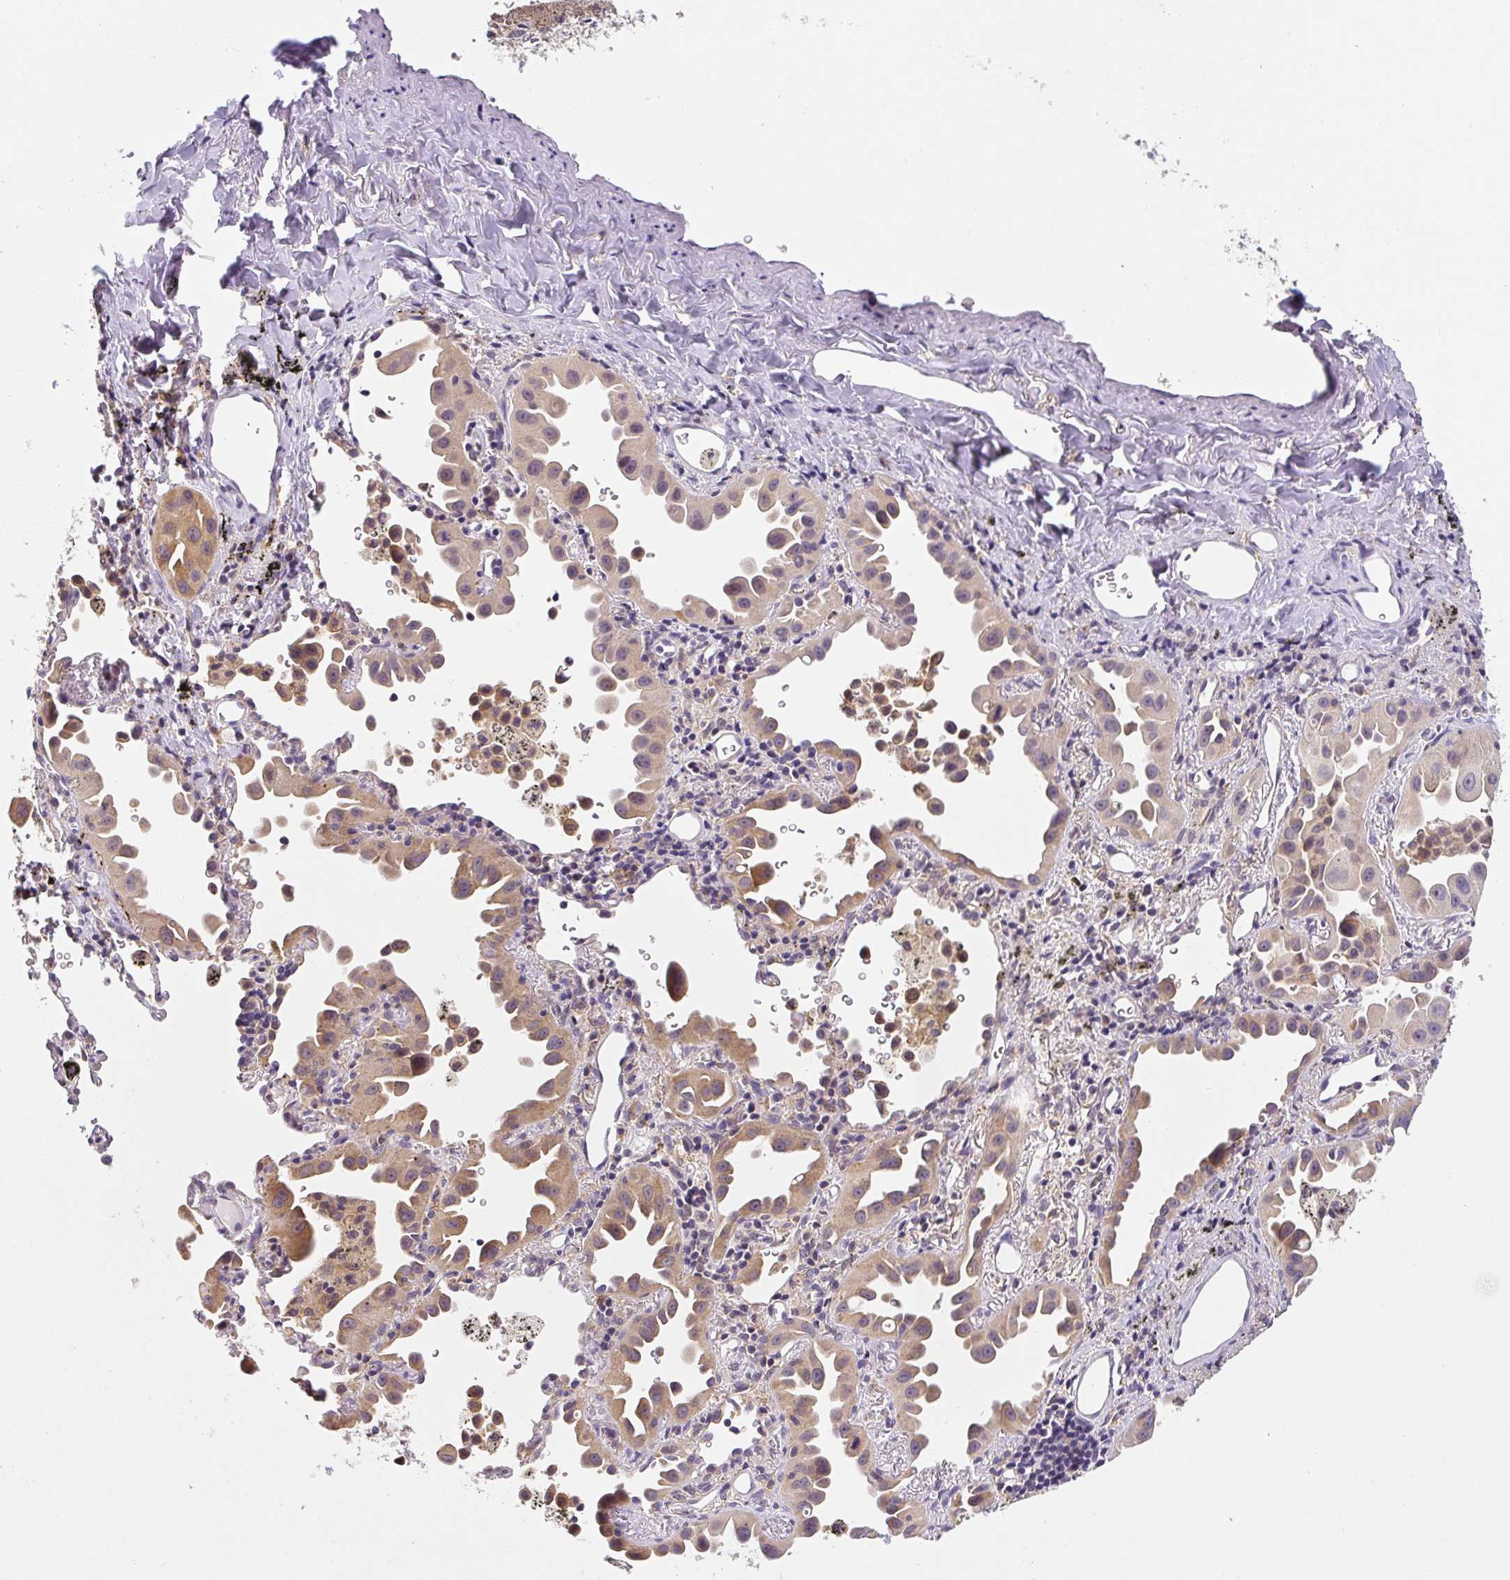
{"staining": {"intensity": "moderate", "quantity": ">75%", "location": "cytoplasmic/membranous"}, "tissue": "lung cancer", "cell_type": "Tumor cells", "image_type": "cancer", "snomed": [{"axis": "morphology", "description": "Adenocarcinoma, NOS"}, {"axis": "topography", "description": "Lung"}], "caption": "Adenocarcinoma (lung) was stained to show a protein in brown. There is medium levels of moderate cytoplasmic/membranous expression in approximately >75% of tumor cells. (Stains: DAB (3,3'-diaminobenzidine) in brown, nuclei in blue, Microscopy: brightfield microscopy at high magnification).", "gene": "PLA2G4A", "patient": {"sex": "male", "age": 68}}